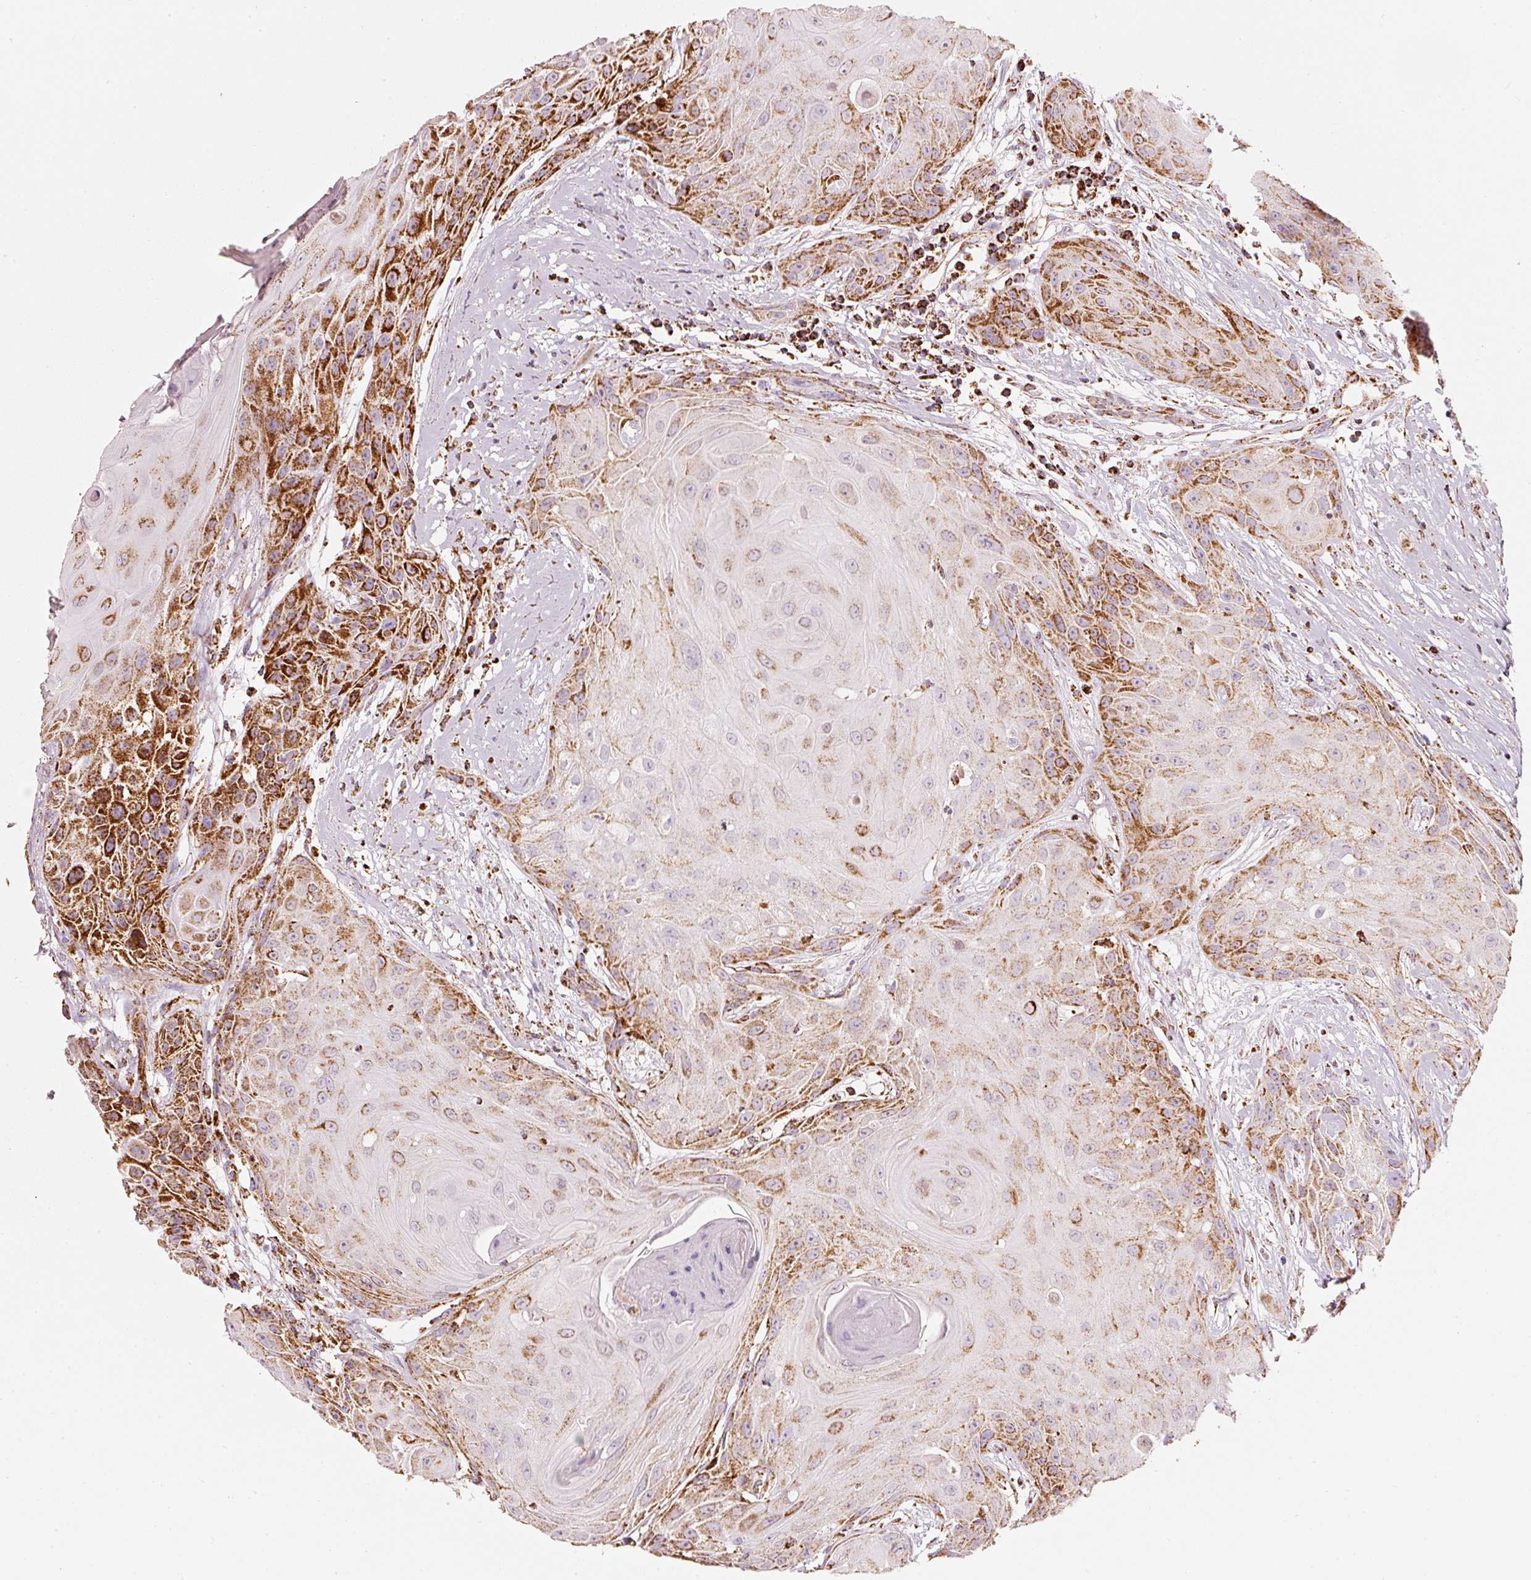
{"staining": {"intensity": "strong", "quantity": "25%-75%", "location": "cytoplasmic/membranous"}, "tissue": "head and neck cancer", "cell_type": "Tumor cells", "image_type": "cancer", "snomed": [{"axis": "morphology", "description": "Squamous cell carcinoma, NOS"}, {"axis": "topography", "description": "Head-Neck"}], "caption": "Squamous cell carcinoma (head and neck) stained with IHC demonstrates strong cytoplasmic/membranous staining in about 25%-75% of tumor cells.", "gene": "UQCRC1", "patient": {"sex": "female", "age": 73}}